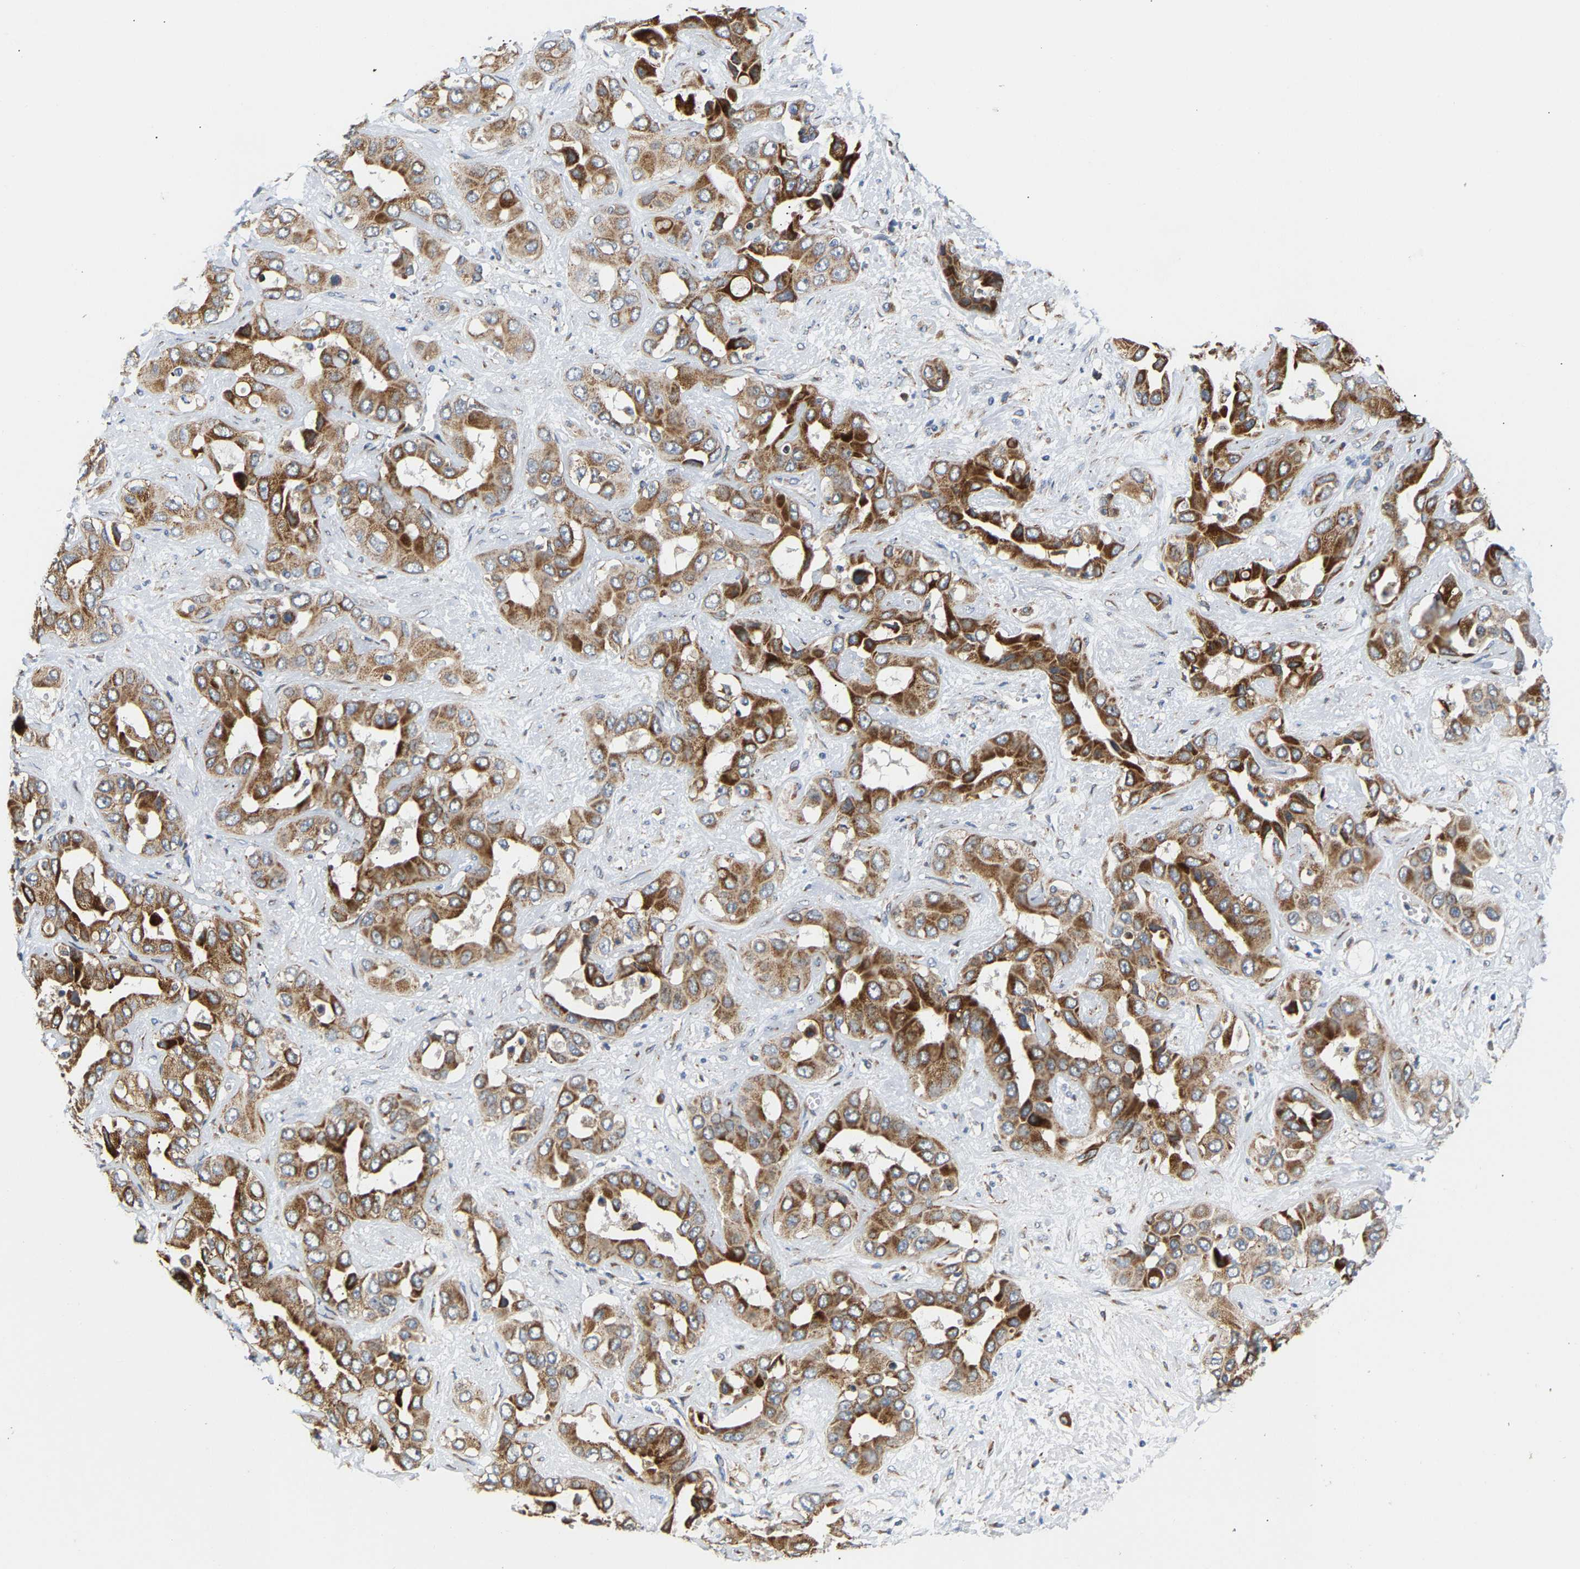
{"staining": {"intensity": "strong", "quantity": ">75%", "location": "cytoplasmic/membranous"}, "tissue": "liver cancer", "cell_type": "Tumor cells", "image_type": "cancer", "snomed": [{"axis": "morphology", "description": "Cholangiocarcinoma"}, {"axis": "topography", "description": "Liver"}], "caption": "Protein staining exhibits strong cytoplasmic/membranous staining in approximately >75% of tumor cells in liver cholangiocarcinoma.", "gene": "TMEM168", "patient": {"sex": "female", "age": 52}}